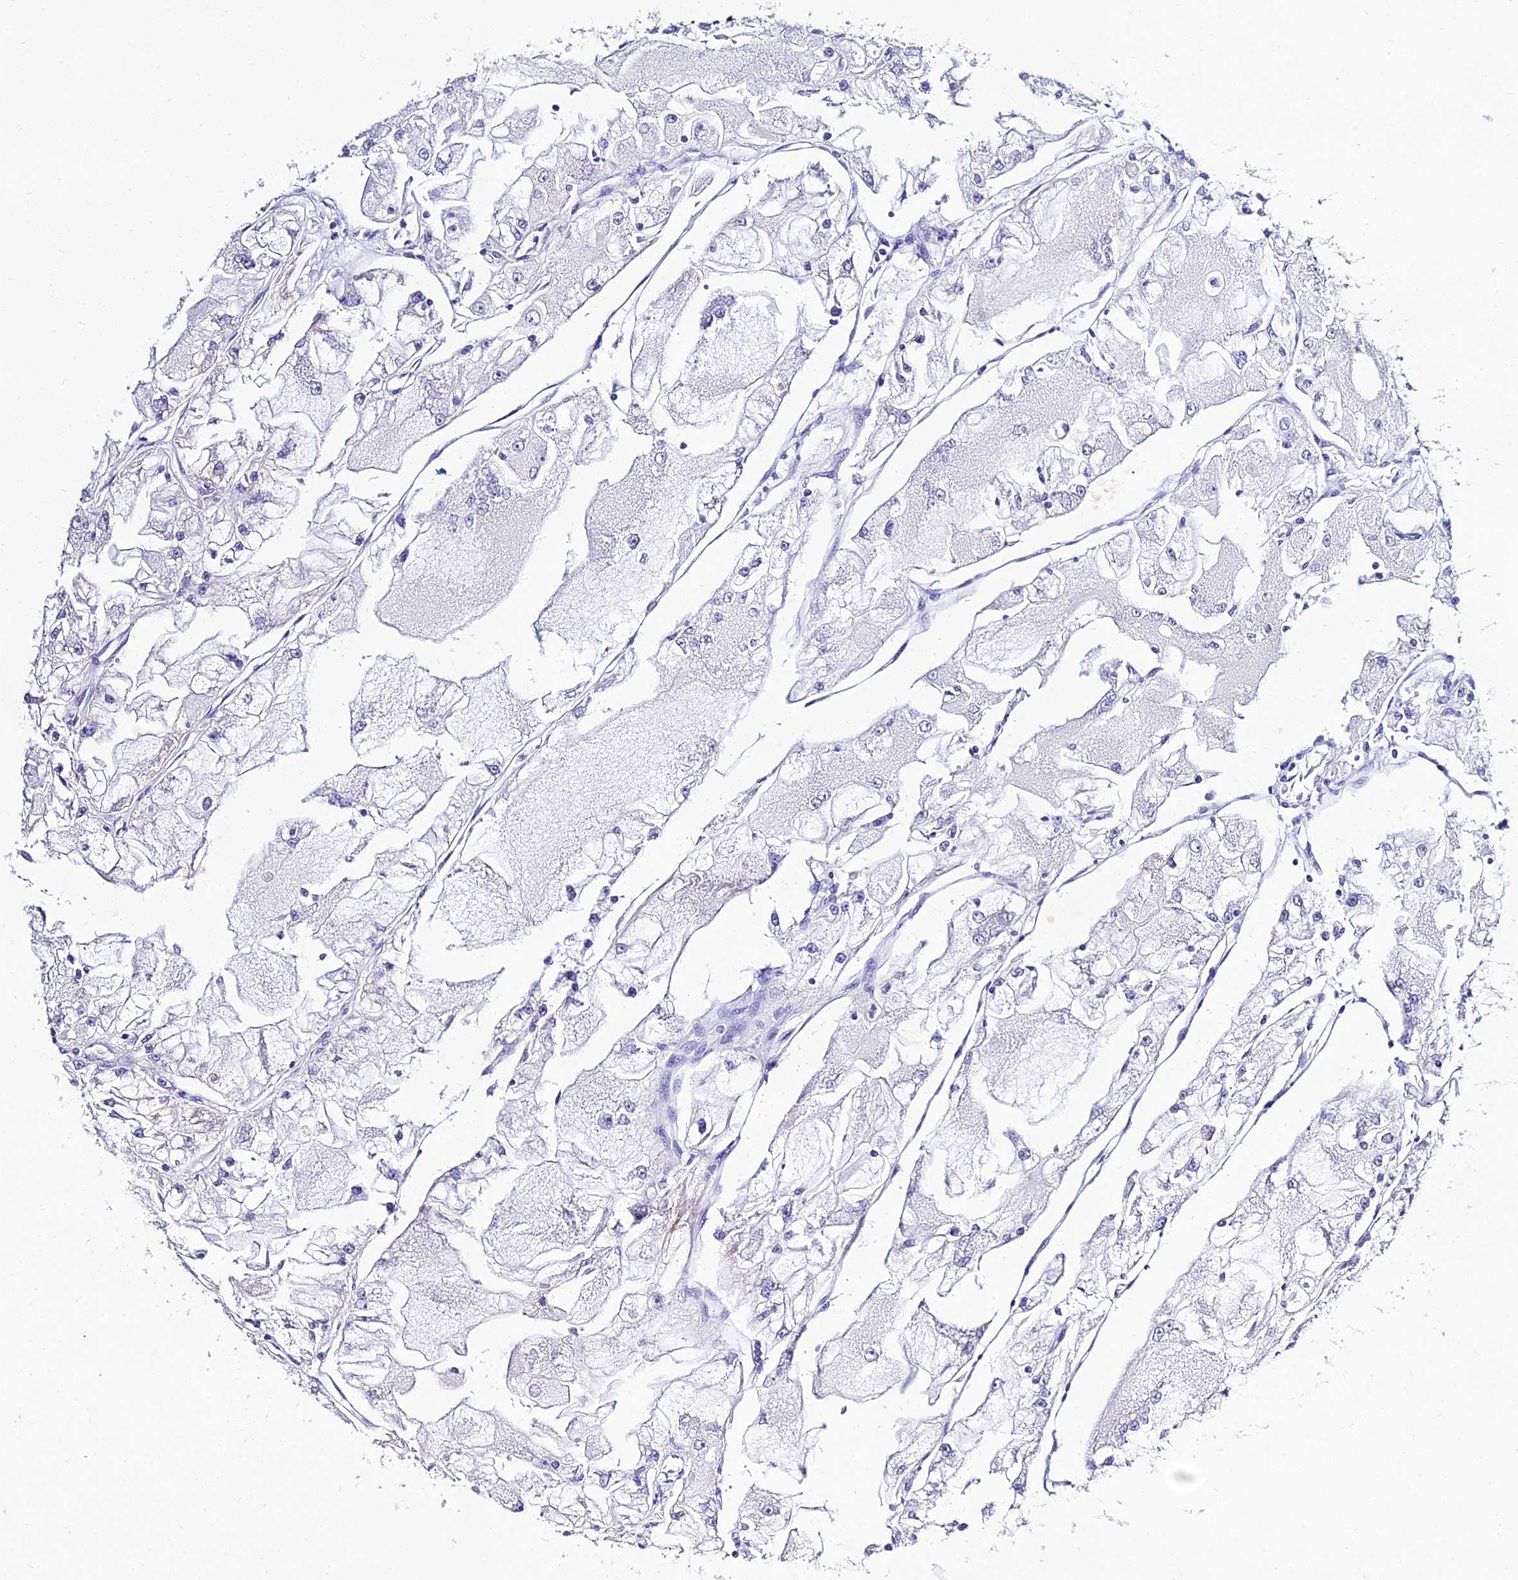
{"staining": {"intensity": "negative", "quantity": "none", "location": "none"}, "tissue": "renal cancer", "cell_type": "Tumor cells", "image_type": "cancer", "snomed": [{"axis": "morphology", "description": "Adenocarcinoma, NOS"}, {"axis": "topography", "description": "Kidney"}], "caption": "Tumor cells are negative for brown protein staining in renal cancer.", "gene": "PPP4R2", "patient": {"sex": "female", "age": 72}}